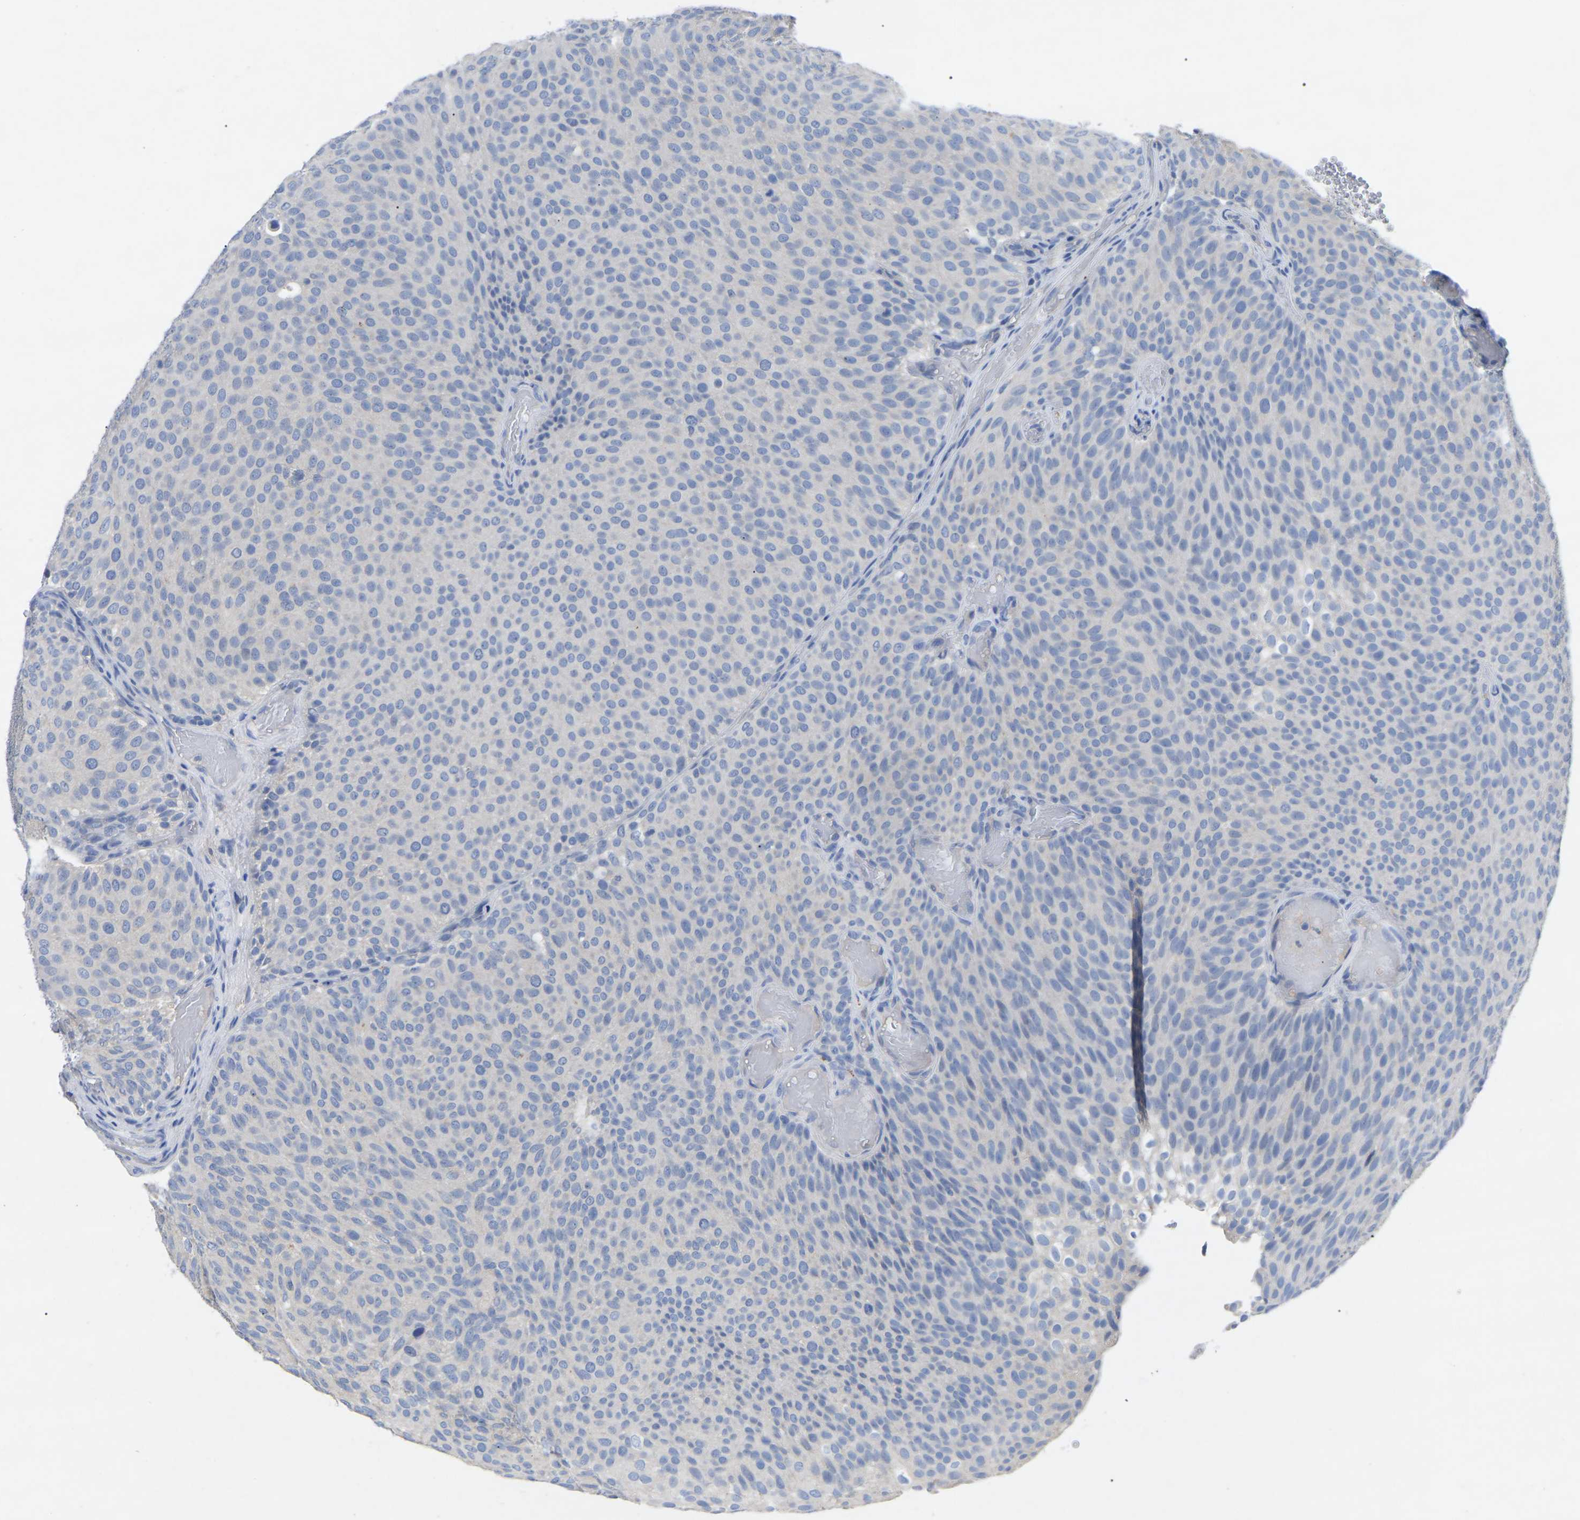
{"staining": {"intensity": "negative", "quantity": "none", "location": "none"}, "tissue": "urothelial cancer", "cell_type": "Tumor cells", "image_type": "cancer", "snomed": [{"axis": "morphology", "description": "Urothelial carcinoma, Low grade"}, {"axis": "topography", "description": "Urinary bladder"}], "caption": "Urothelial cancer was stained to show a protein in brown. There is no significant staining in tumor cells. (DAB (3,3'-diaminobenzidine) immunohistochemistry (IHC), high magnification).", "gene": "SMPD2", "patient": {"sex": "male", "age": 78}}